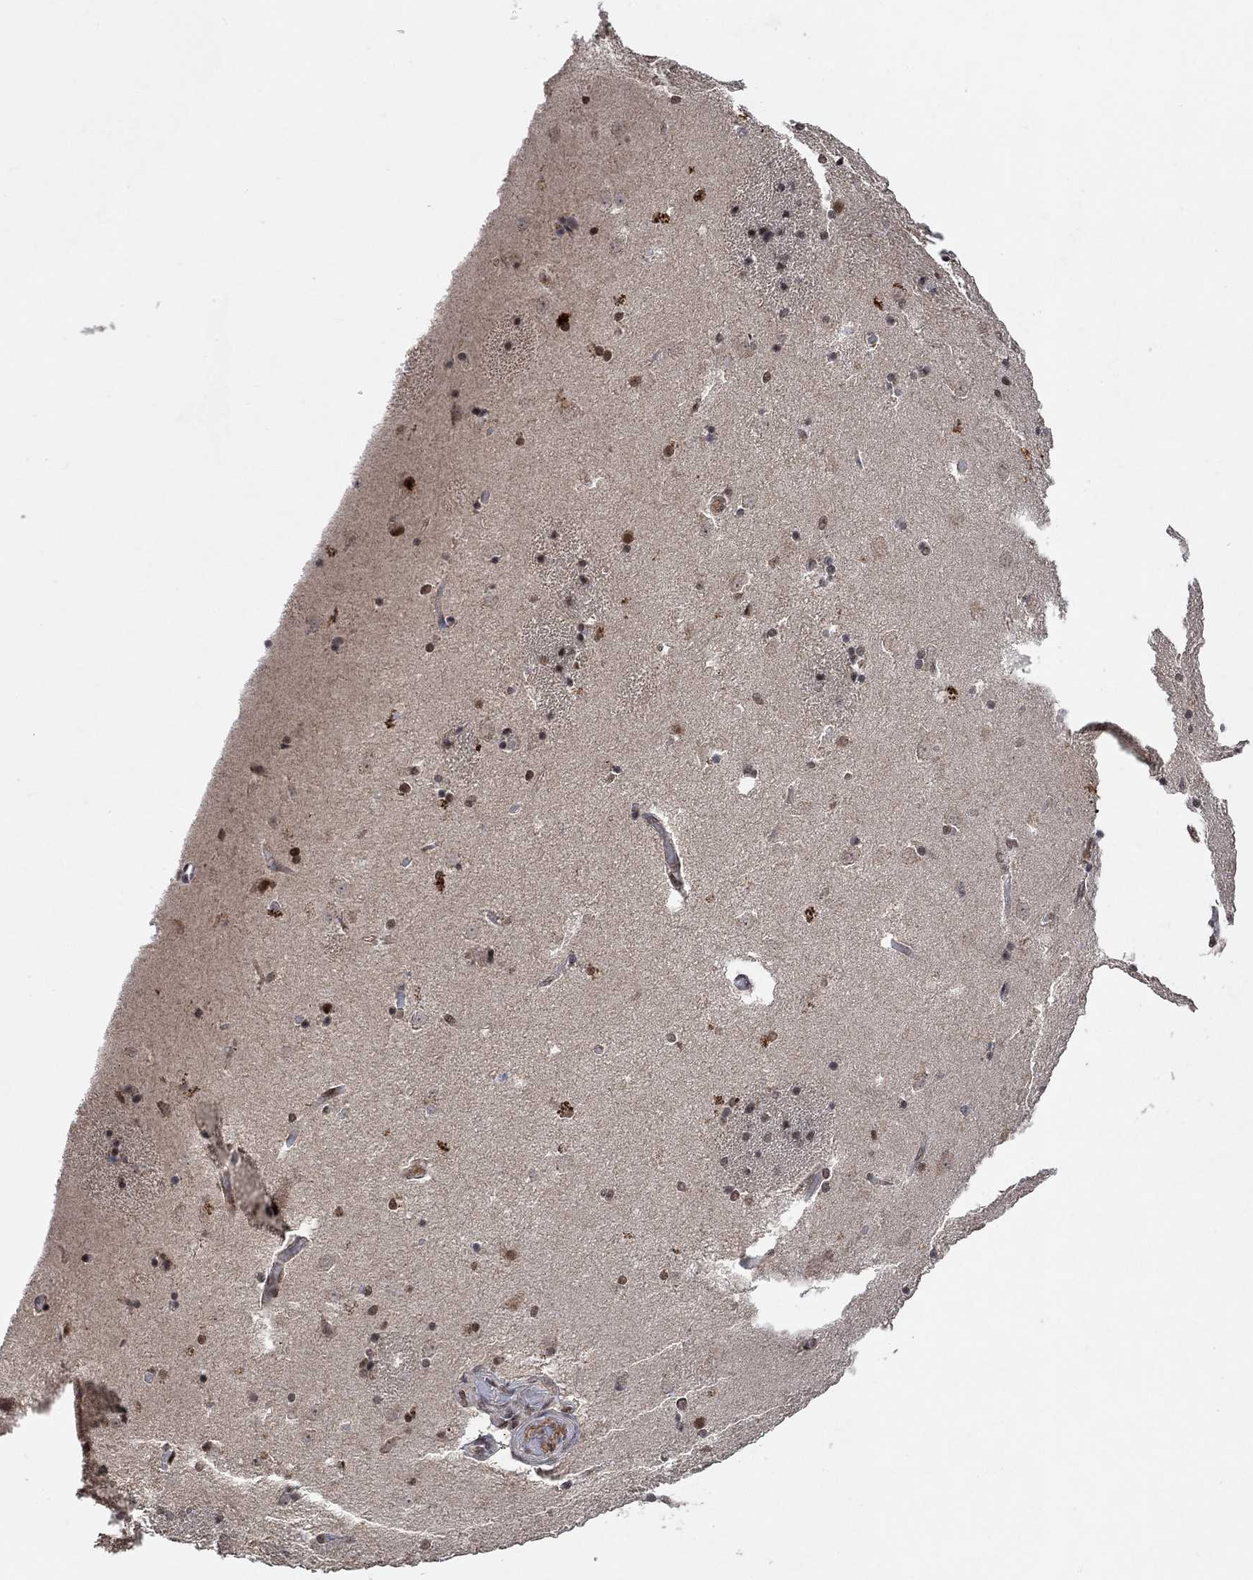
{"staining": {"intensity": "strong", "quantity": "<25%", "location": "nuclear"}, "tissue": "caudate", "cell_type": "Glial cells", "image_type": "normal", "snomed": [{"axis": "morphology", "description": "Normal tissue, NOS"}, {"axis": "topography", "description": "Lateral ventricle wall"}], "caption": "Immunohistochemistry (IHC) (DAB (3,3'-diaminobenzidine)) staining of normal human caudate demonstrates strong nuclear protein staining in about <25% of glial cells. Immunohistochemistry (IHC) stains the protein of interest in brown and the nuclei are stained blue.", "gene": "THAP8", "patient": {"sex": "male", "age": 51}}